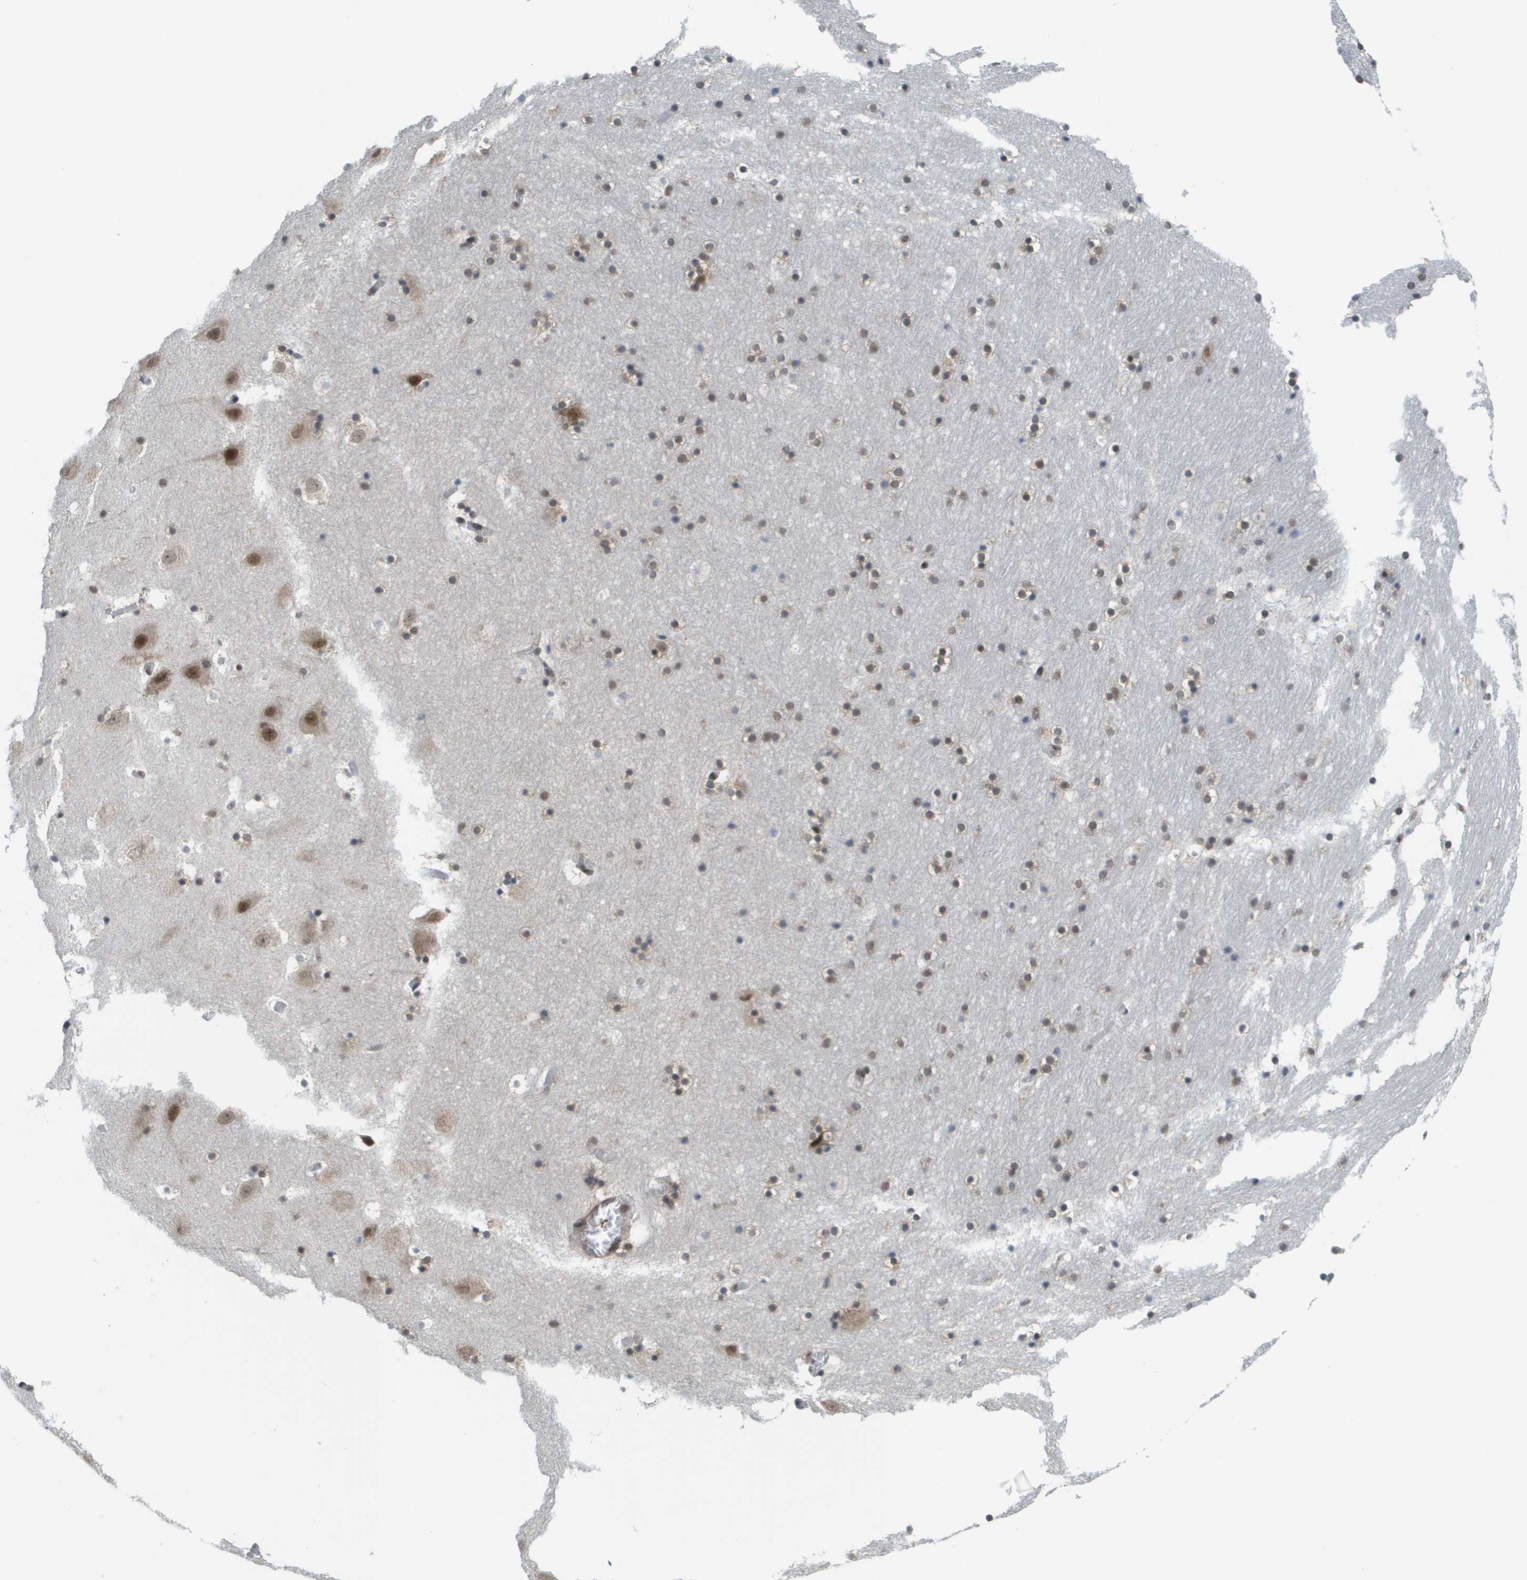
{"staining": {"intensity": "moderate", "quantity": "25%-75%", "location": "nuclear"}, "tissue": "hippocampus", "cell_type": "Glial cells", "image_type": "normal", "snomed": [{"axis": "morphology", "description": "Normal tissue, NOS"}, {"axis": "topography", "description": "Hippocampus"}], "caption": "An image of hippocampus stained for a protein reveals moderate nuclear brown staining in glial cells.", "gene": "PRCC", "patient": {"sex": "male", "age": 45}}